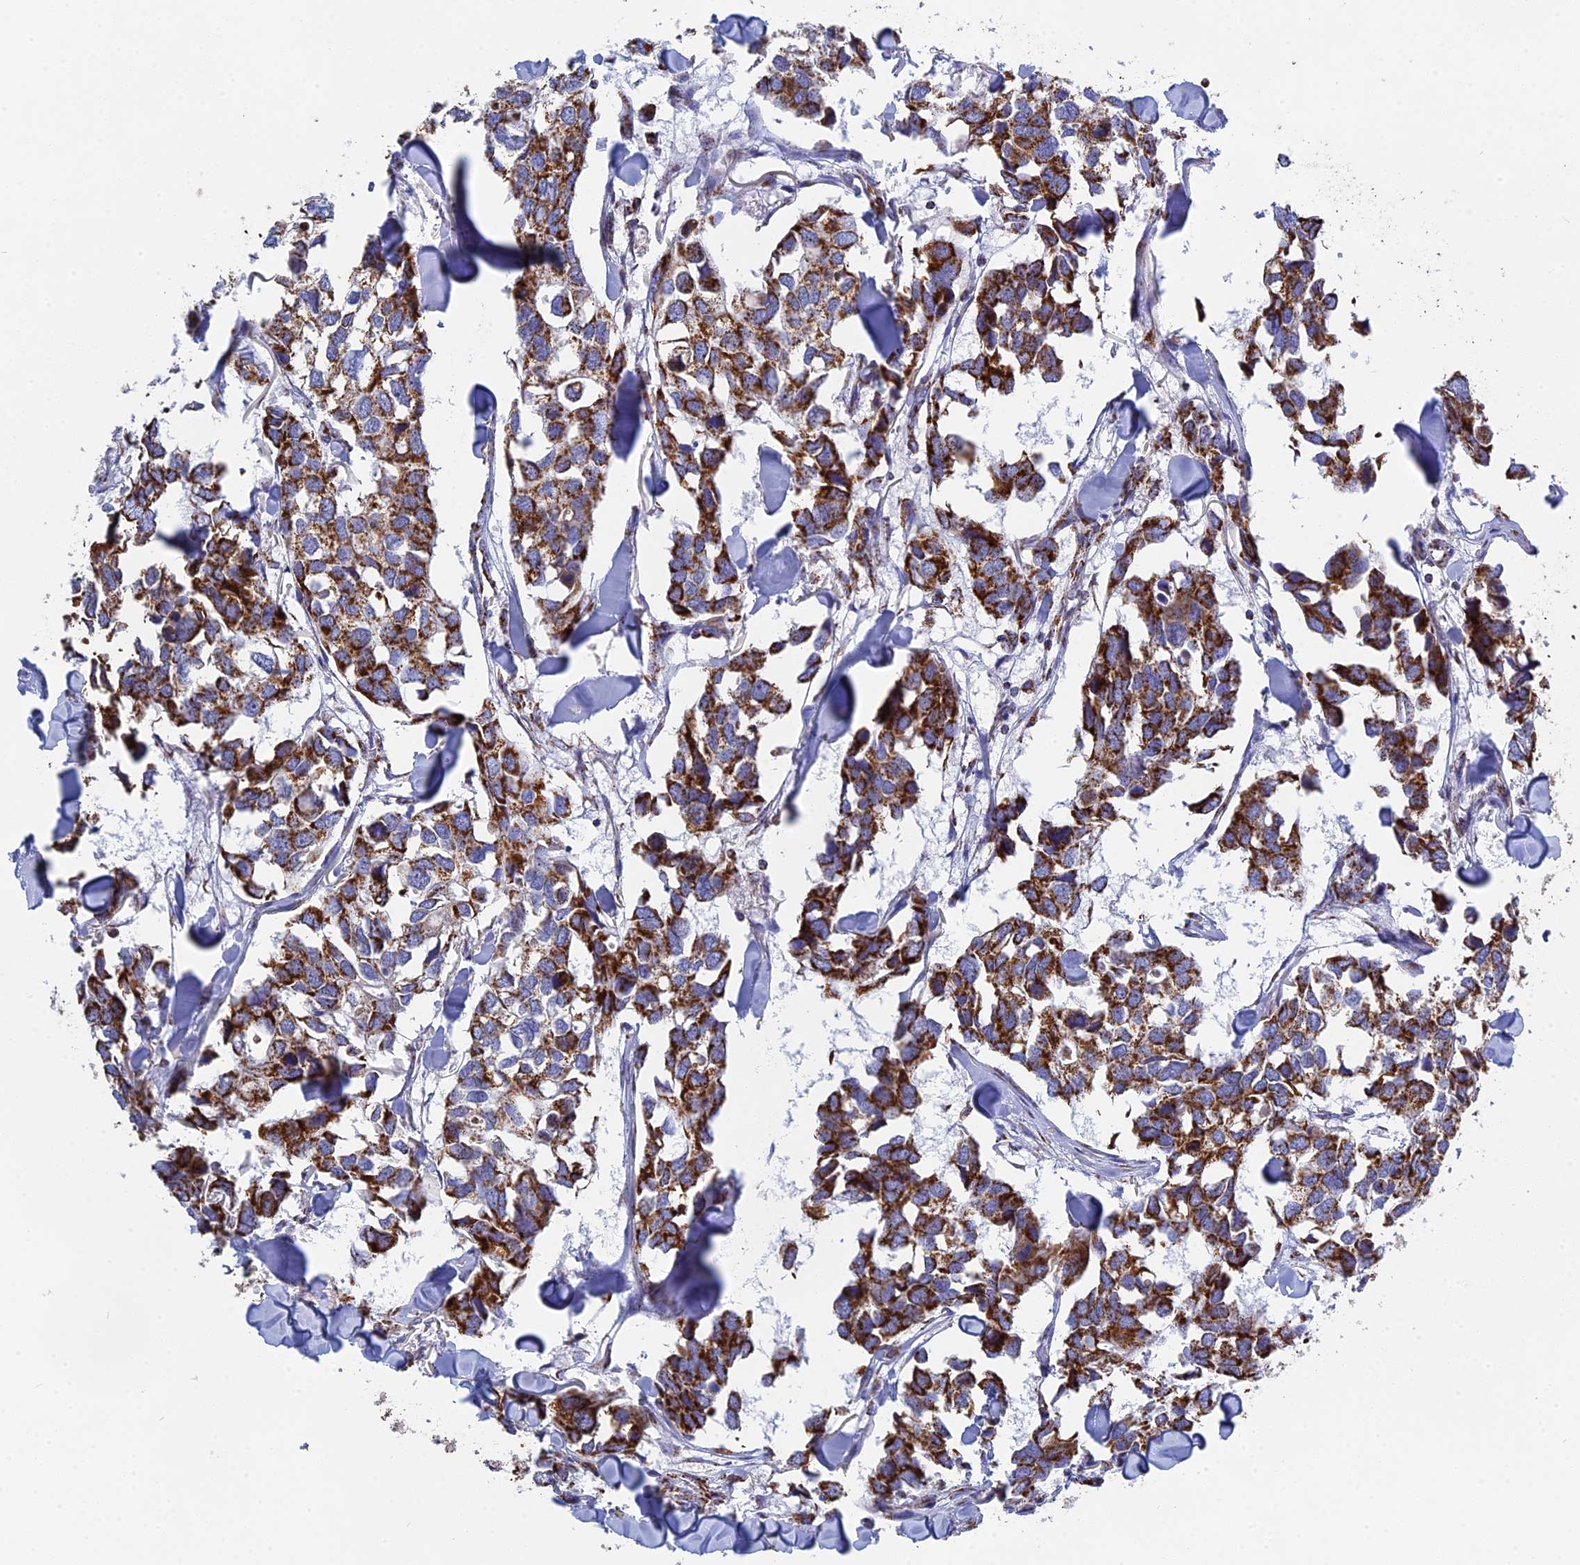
{"staining": {"intensity": "strong", "quantity": ">75%", "location": "cytoplasmic/membranous"}, "tissue": "breast cancer", "cell_type": "Tumor cells", "image_type": "cancer", "snomed": [{"axis": "morphology", "description": "Duct carcinoma"}, {"axis": "topography", "description": "Breast"}], "caption": "The histopathology image demonstrates immunohistochemical staining of breast infiltrating ductal carcinoma. There is strong cytoplasmic/membranous staining is appreciated in approximately >75% of tumor cells. (IHC, brightfield microscopy, high magnification).", "gene": "NDUFA5", "patient": {"sex": "female", "age": 83}}